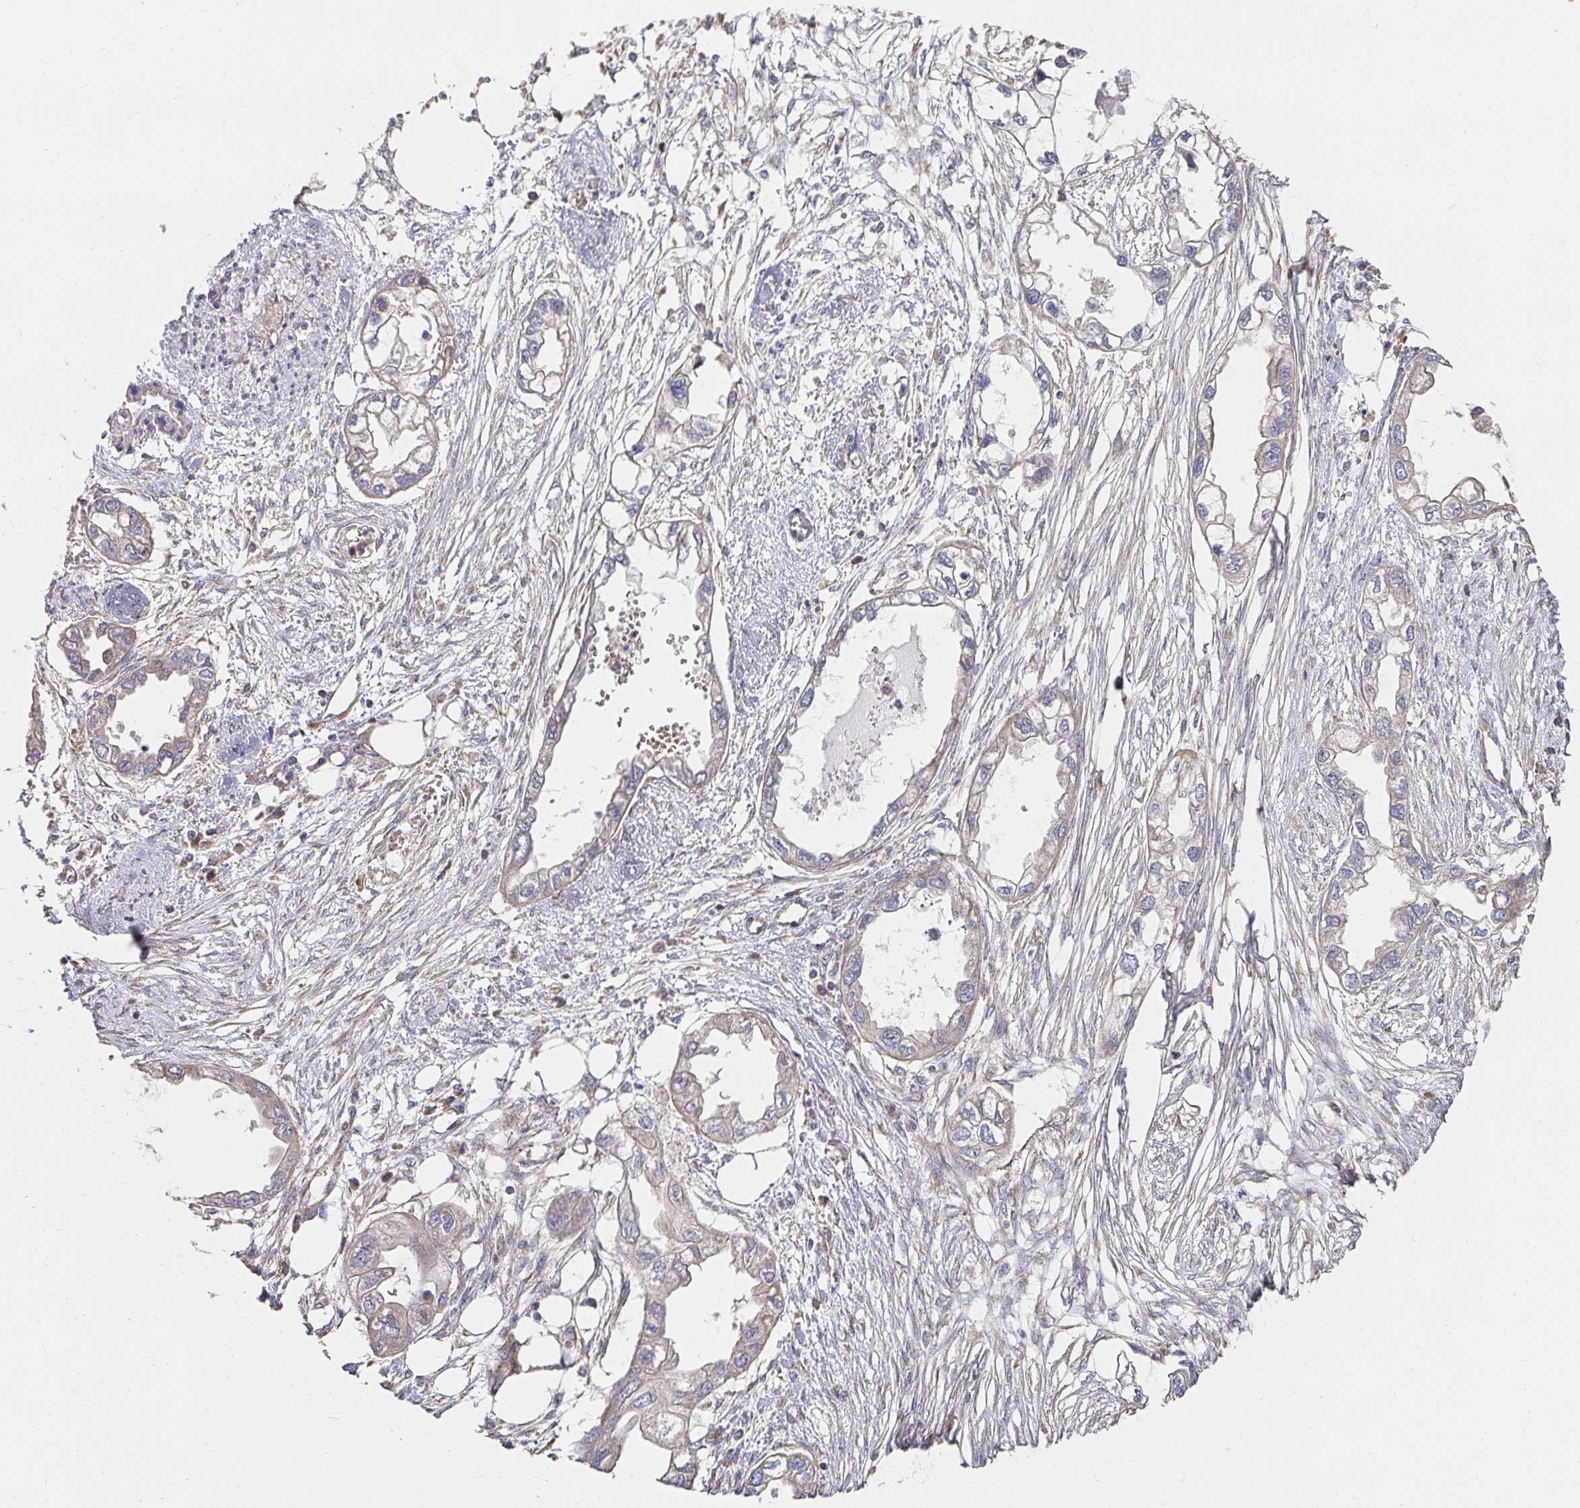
{"staining": {"intensity": "weak", "quantity": "<25%", "location": "cytoplasmic/membranous"}, "tissue": "endometrial cancer", "cell_type": "Tumor cells", "image_type": "cancer", "snomed": [{"axis": "morphology", "description": "Adenocarcinoma, NOS"}, {"axis": "morphology", "description": "Adenocarcinoma, metastatic, NOS"}, {"axis": "topography", "description": "Adipose tissue"}, {"axis": "topography", "description": "Endometrium"}], "caption": "Histopathology image shows no significant protein staining in tumor cells of endometrial metastatic adenocarcinoma.", "gene": "APBB1", "patient": {"sex": "female", "age": 67}}